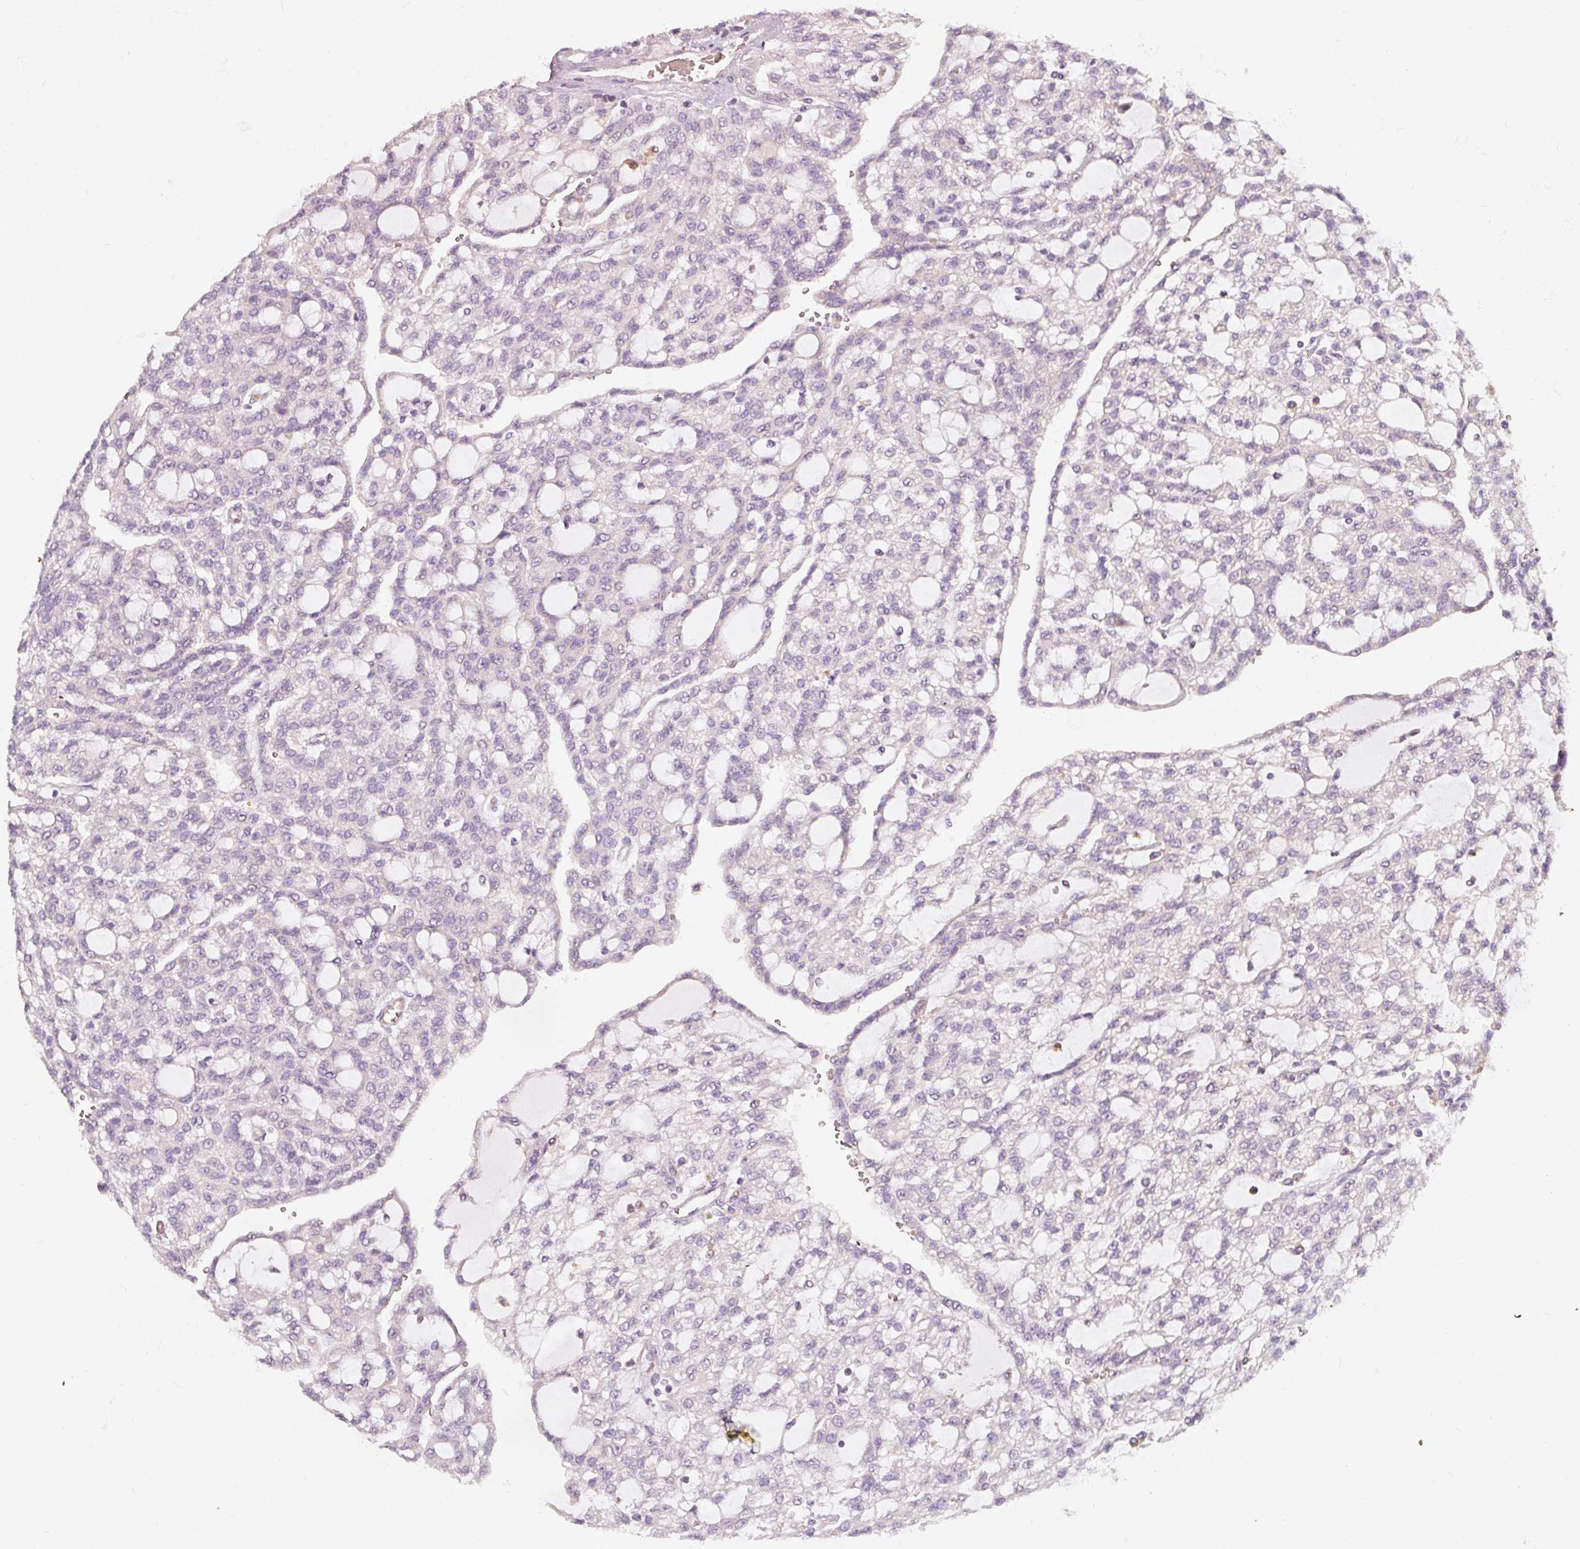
{"staining": {"intensity": "weak", "quantity": "<25%", "location": "cytoplasmic/membranous"}, "tissue": "renal cancer", "cell_type": "Tumor cells", "image_type": "cancer", "snomed": [{"axis": "morphology", "description": "Adenocarcinoma, NOS"}, {"axis": "topography", "description": "Kidney"}], "caption": "An IHC micrograph of renal cancer is shown. There is no staining in tumor cells of renal cancer.", "gene": "IQGAP2", "patient": {"sex": "male", "age": 63}}